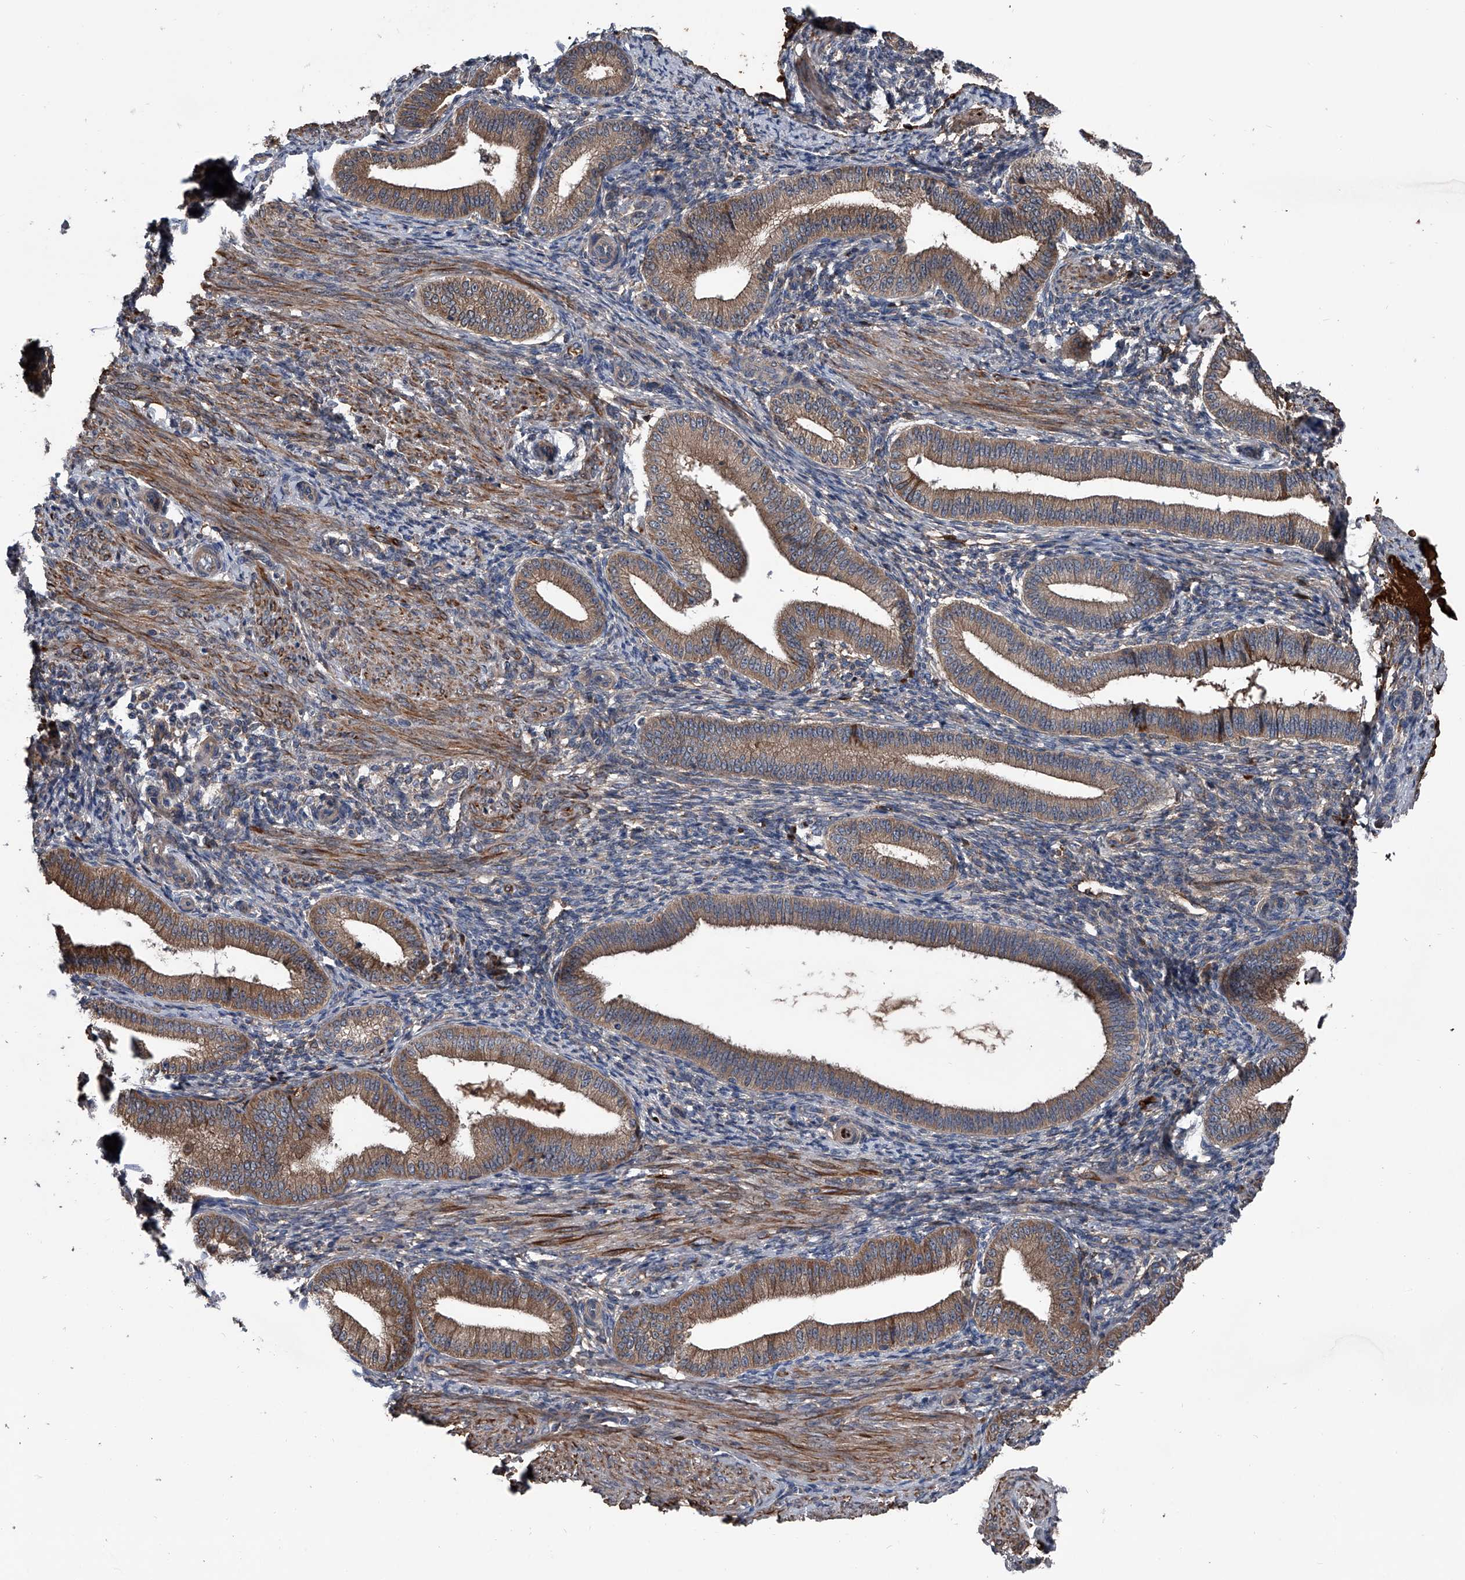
{"staining": {"intensity": "moderate", "quantity": "<25%", "location": "cytoplasmic/membranous"}, "tissue": "endometrium", "cell_type": "Cells in endometrial stroma", "image_type": "normal", "snomed": [{"axis": "morphology", "description": "Normal tissue, NOS"}, {"axis": "topography", "description": "Endometrium"}], "caption": "This is a photomicrograph of IHC staining of normal endometrium, which shows moderate expression in the cytoplasmic/membranous of cells in endometrial stroma.", "gene": "KIF13A", "patient": {"sex": "female", "age": 39}}